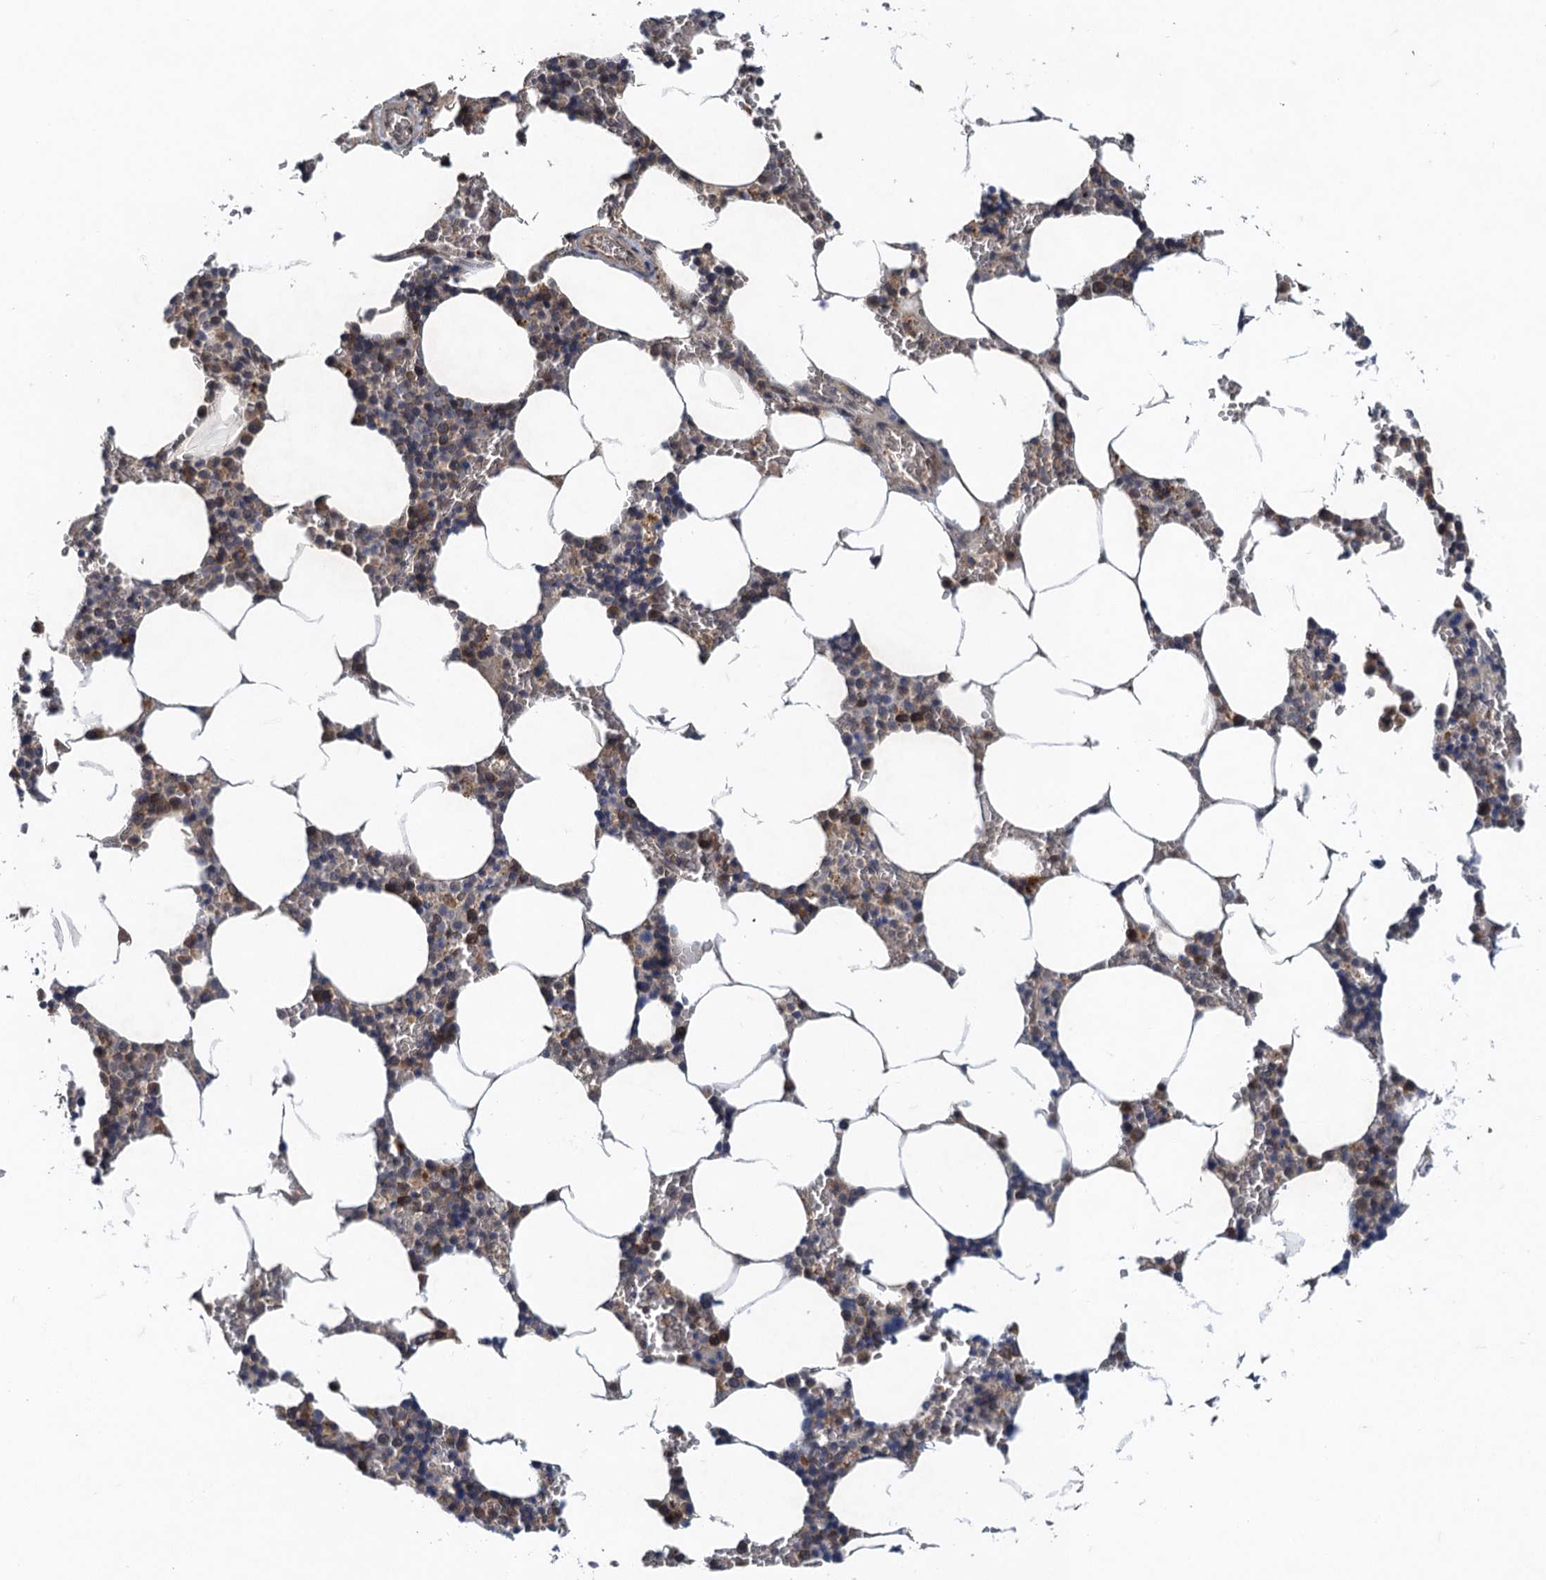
{"staining": {"intensity": "moderate", "quantity": "<25%", "location": "cytoplasmic/membranous"}, "tissue": "bone marrow", "cell_type": "Hematopoietic cells", "image_type": "normal", "snomed": [{"axis": "morphology", "description": "Normal tissue, NOS"}, {"axis": "topography", "description": "Bone marrow"}], "caption": "Moderate cytoplasmic/membranous staining is appreciated in approximately <25% of hematopoietic cells in normal bone marrow.", "gene": "MDM1", "patient": {"sex": "male", "age": 70}}